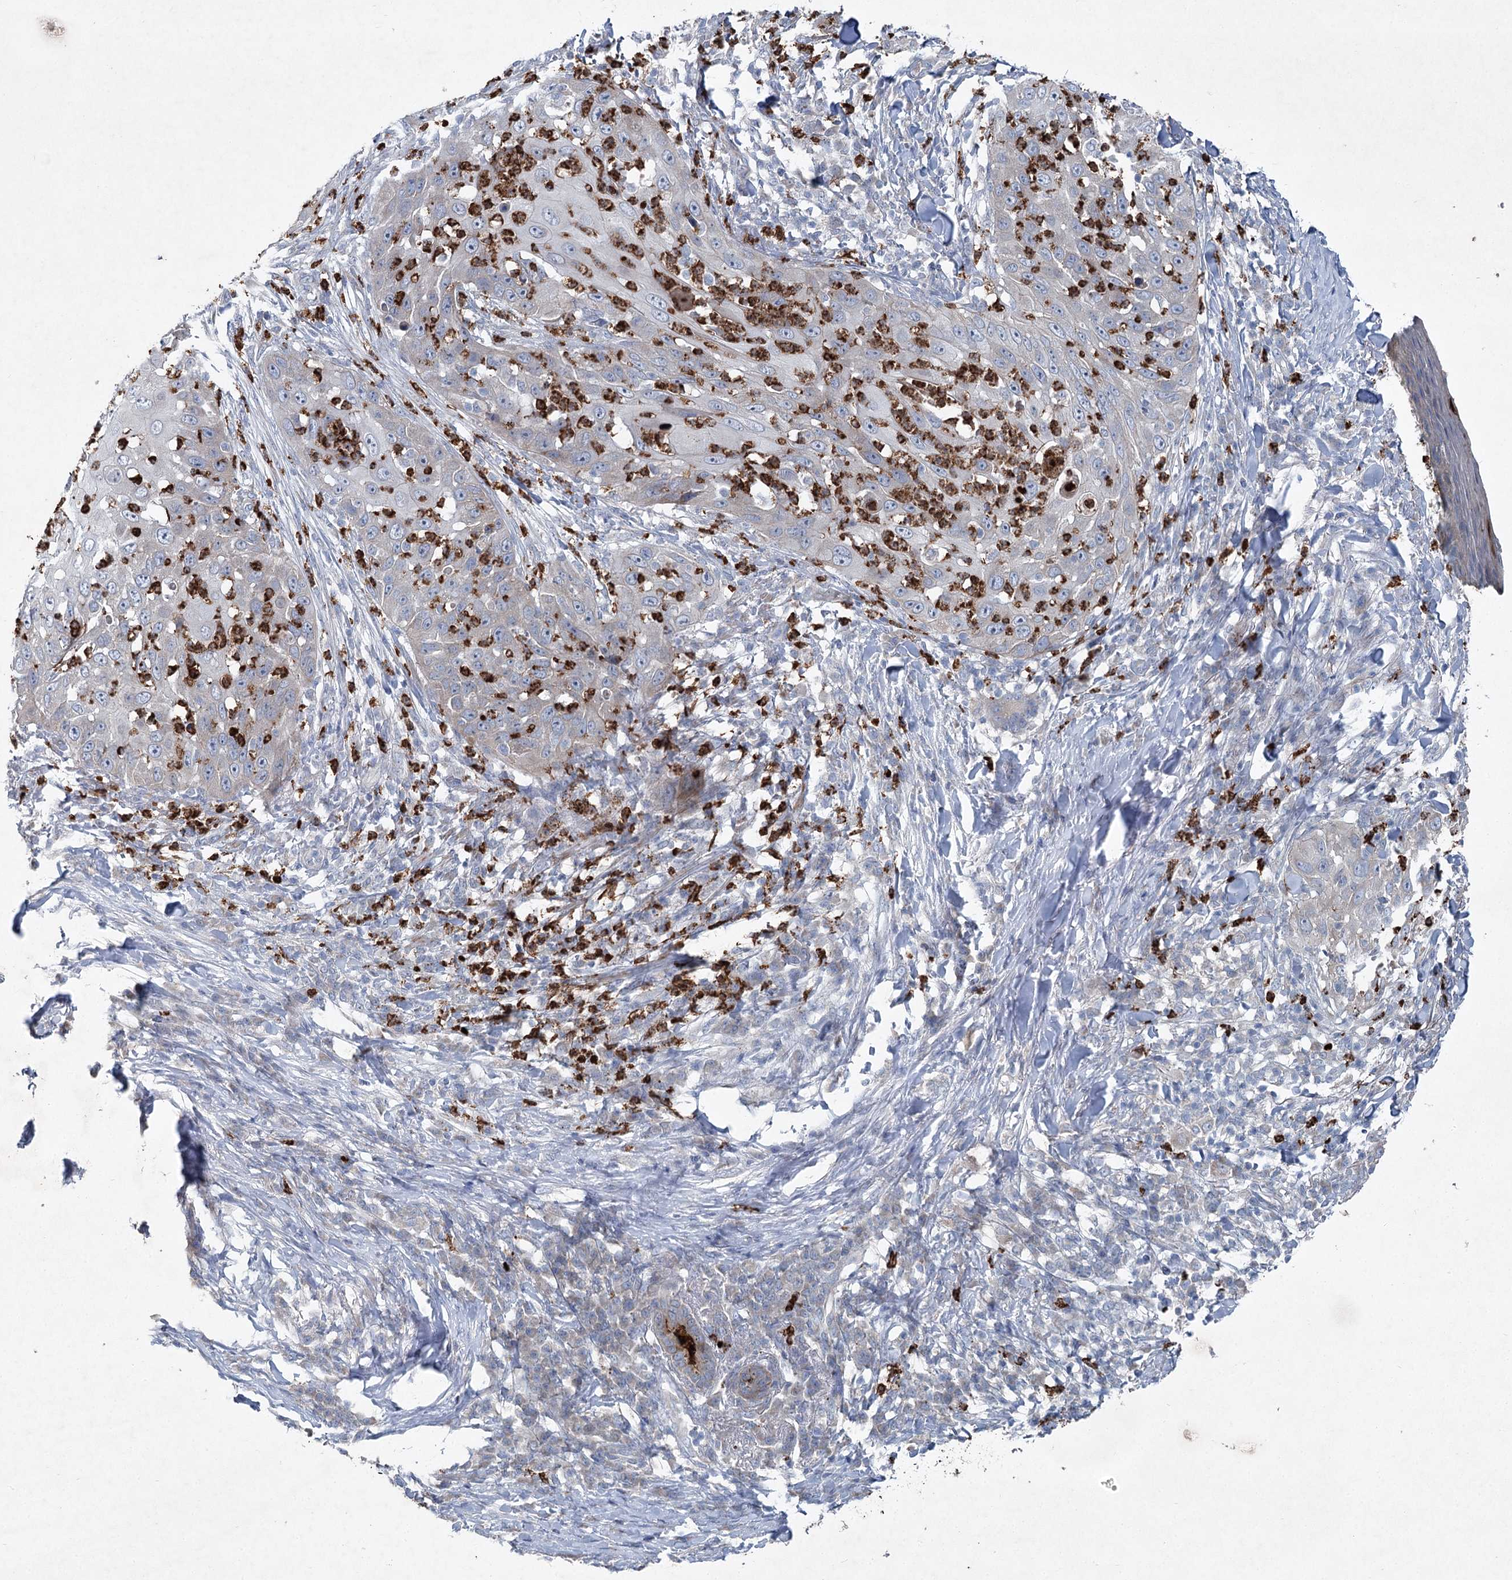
{"staining": {"intensity": "negative", "quantity": "none", "location": "none"}, "tissue": "skin cancer", "cell_type": "Tumor cells", "image_type": "cancer", "snomed": [{"axis": "morphology", "description": "Squamous cell carcinoma, NOS"}, {"axis": "topography", "description": "Skin"}], "caption": "The micrograph demonstrates no significant staining in tumor cells of skin squamous cell carcinoma.", "gene": "PLA2G12A", "patient": {"sex": "female", "age": 44}}